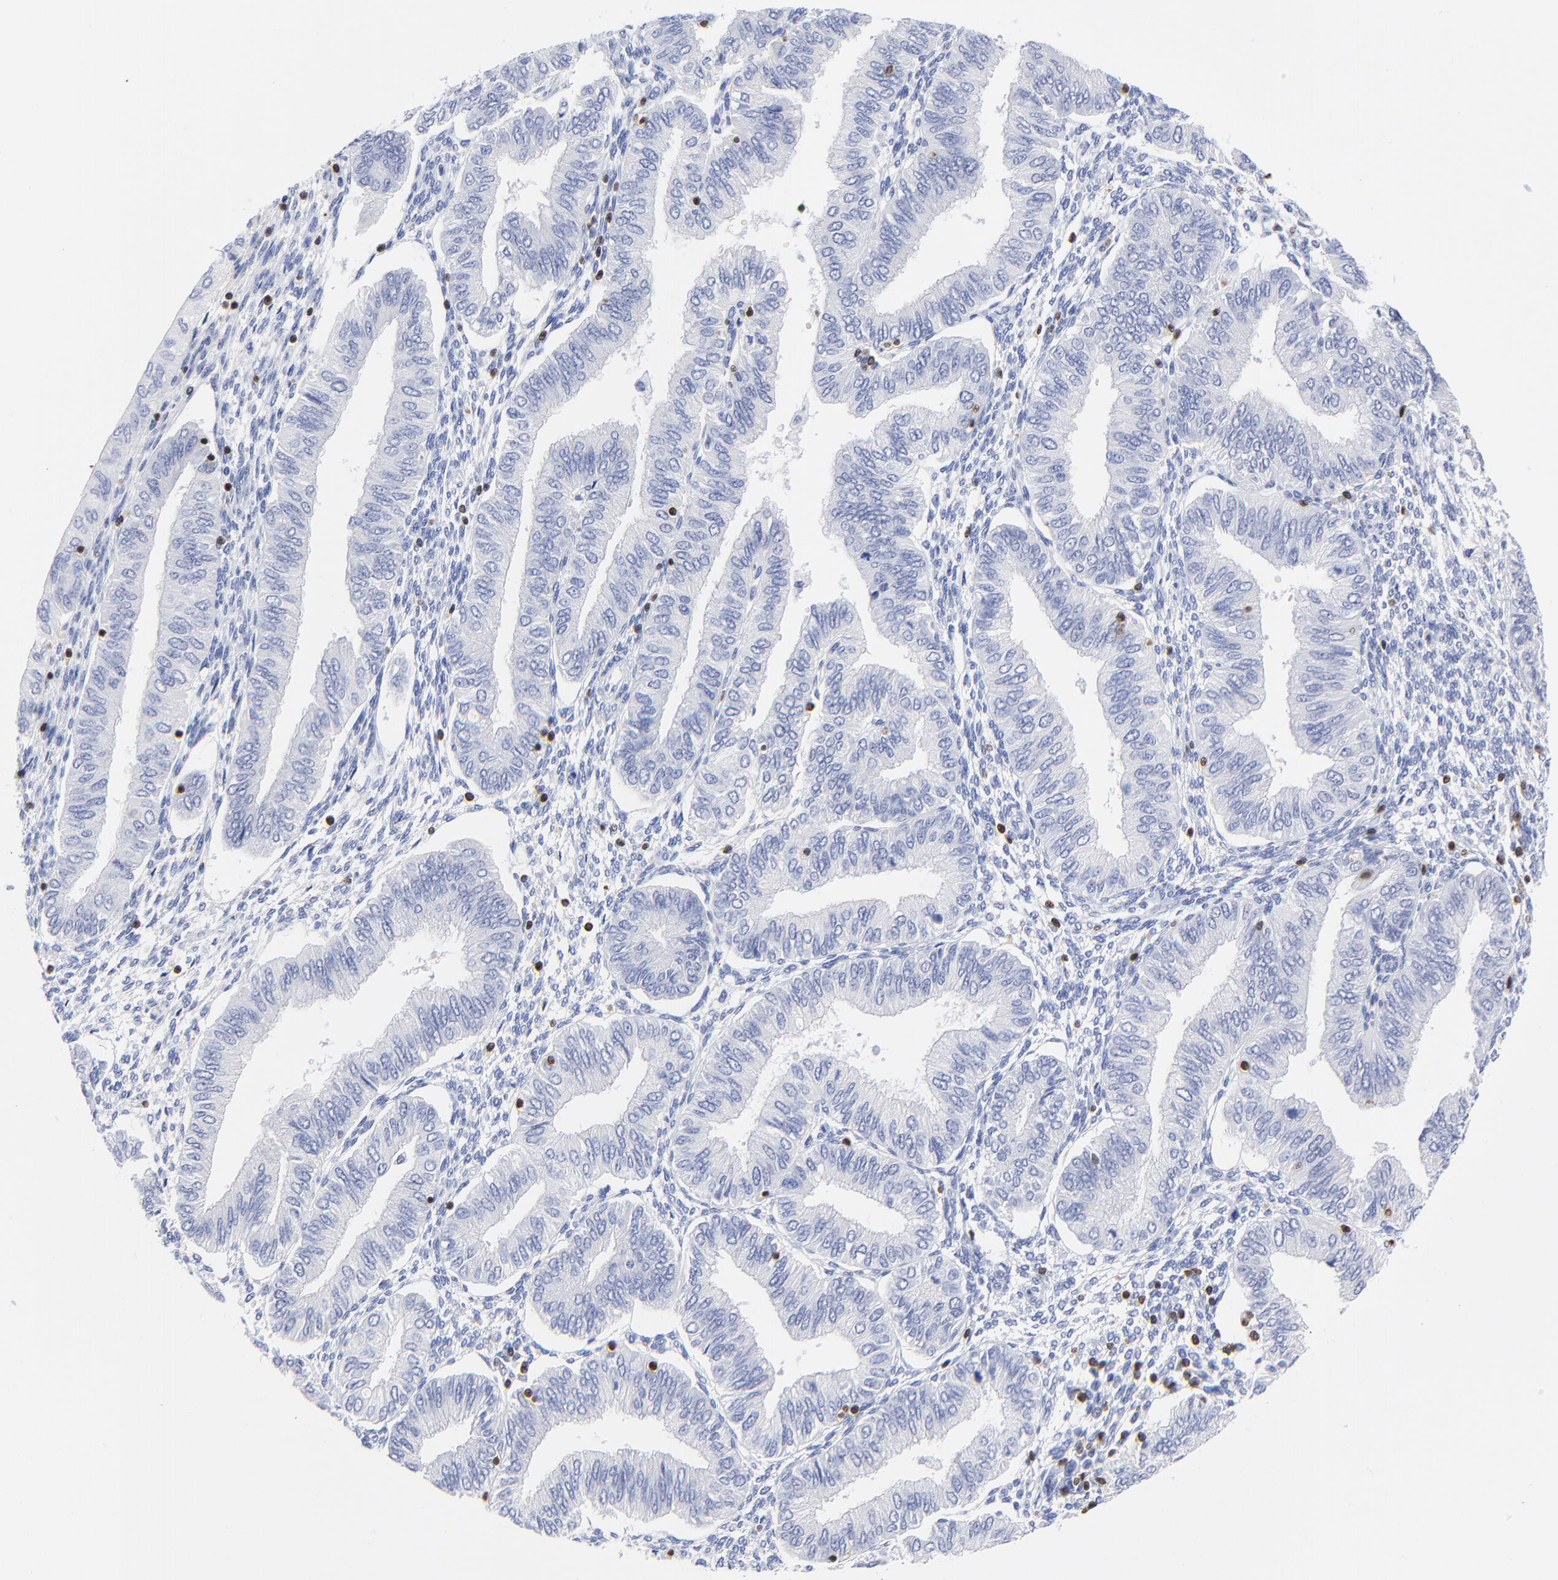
{"staining": {"intensity": "negative", "quantity": "none", "location": "none"}, "tissue": "endometrial cancer", "cell_type": "Tumor cells", "image_type": "cancer", "snomed": [{"axis": "morphology", "description": "Adenocarcinoma, NOS"}, {"axis": "topography", "description": "Endometrium"}], "caption": "Immunohistochemistry (IHC) of human adenocarcinoma (endometrial) displays no staining in tumor cells. (Immunohistochemistry, brightfield microscopy, high magnification).", "gene": "ZAP70", "patient": {"sex": "female", "age": 51}}